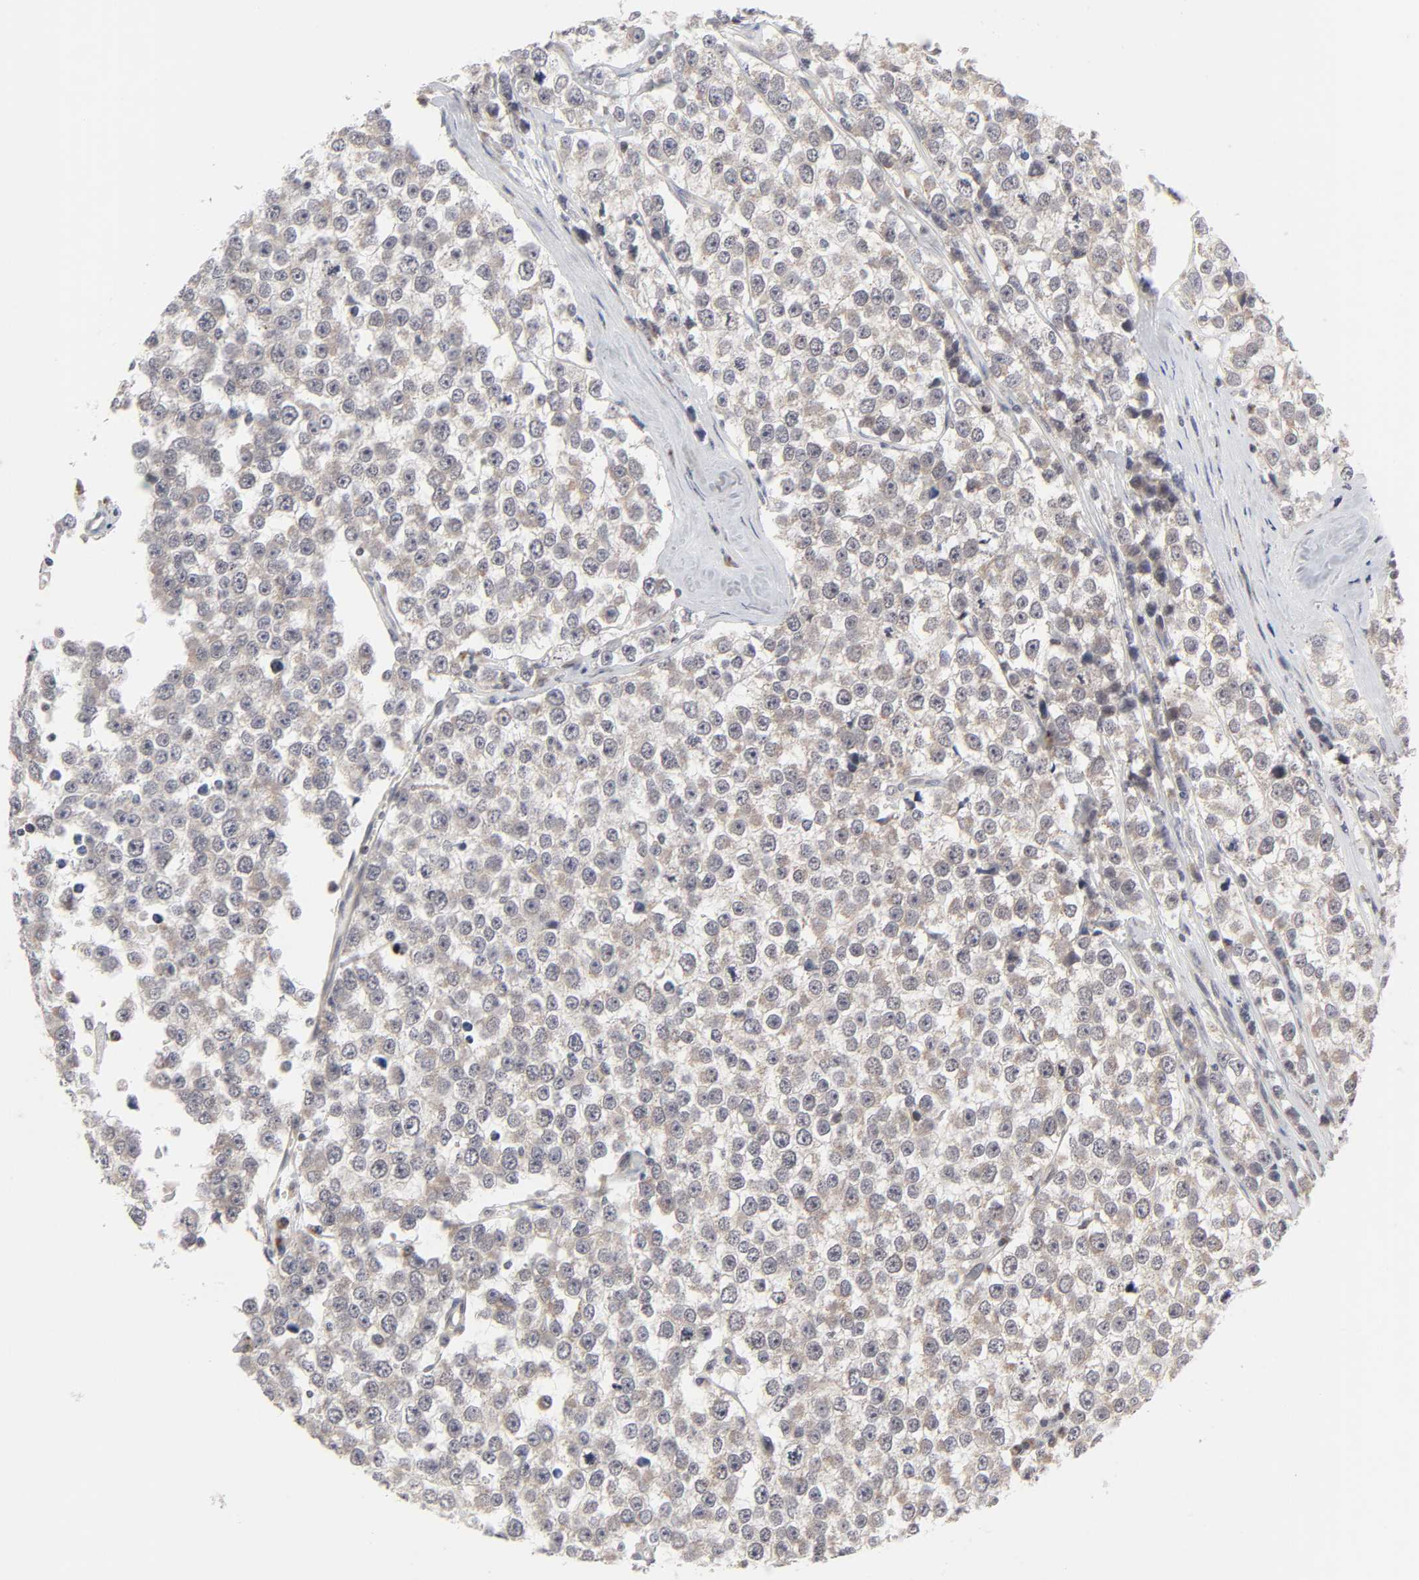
{"staining": {"intensity": "moderate", "quantity": "25%-75%", "location": "cytoplasmic/membranous"}, "tissue": "testis cancer", "cell_type": "Tumor cells", "image_type": "cancer", "snomed": [{"axis": "morphology", "description": "Seminoma, NOS"}, {"axis": "morphology", "description": "Carcinoma, Embryonal, NOS"}, {"axis": "topography", "description": "Testis"}], "caption": "A medium amount of moderate cytoplasmic/membranous positivity is present in approximately 25%-75% of tumor cells in testis cancer tissue. (Brightfield microscopy of DAB IHC at high magnification).", "gene": "AUH", "patient": {"sex": "male", "age": 52}}